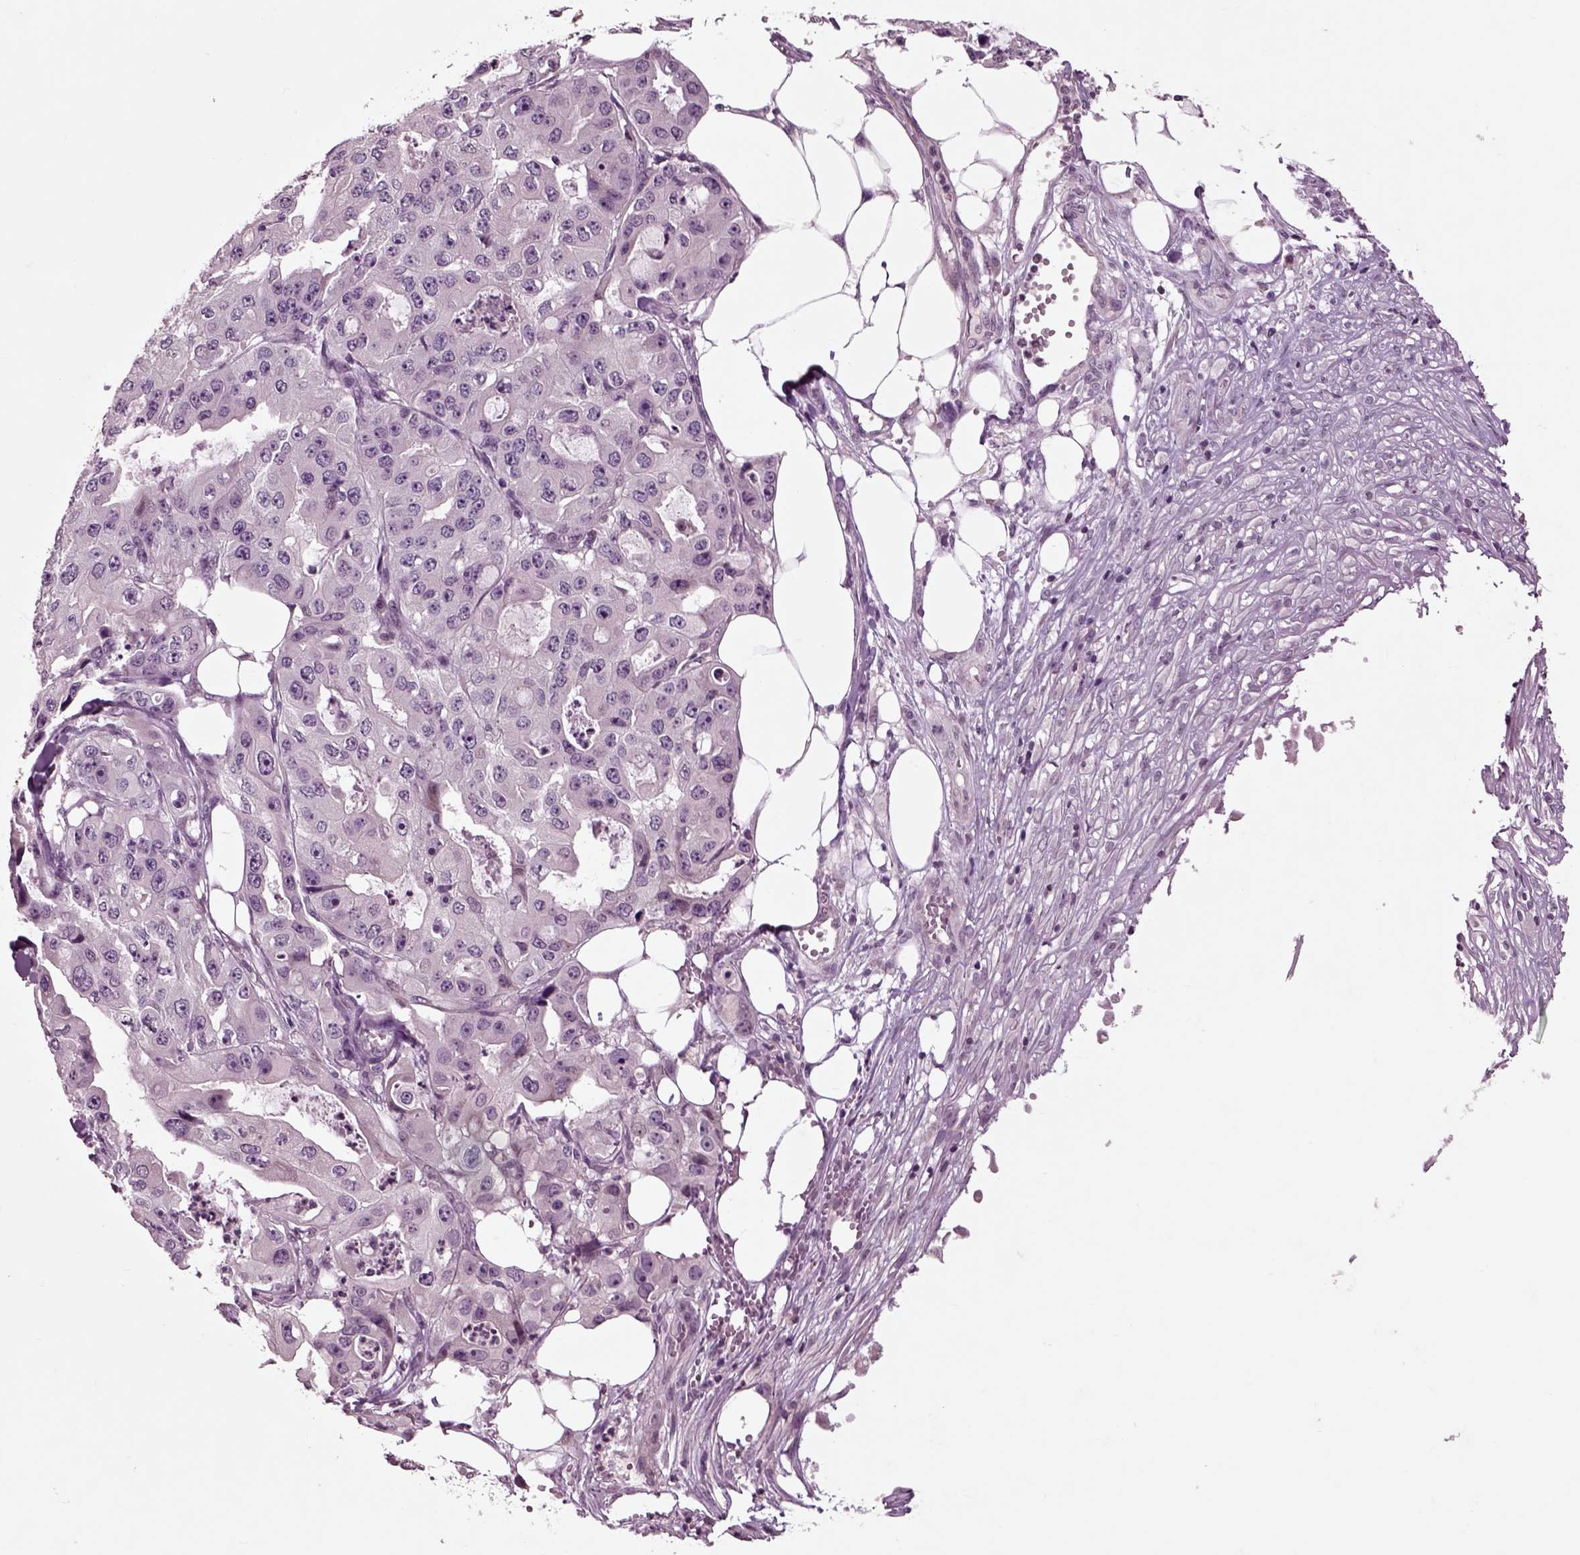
{"staining": {"intensity": "negative", "quantity": "none", "location": "none"}, "tissue": "ovarian cancer", "cell_type": "Tumor cells", "image_type": "cancer", "snomed": [{"axis": "morphology", "description": "Cystadenocarcinoma, serous, NOS"}, {"axis": "topography", "description": "Ovary"}], "caption": "An immunohistochemistry histopathology image of serous cystadenocarcinoma (ovarian) is shown. There is no staining in tumor cells of serous cystadenocarcinoma (ovarian). (Immunohistochemistry (ihc), brightfield microscopy, high magnification).", "gene": "CHGB", "patient": {"sex": "female", "age": 56}}